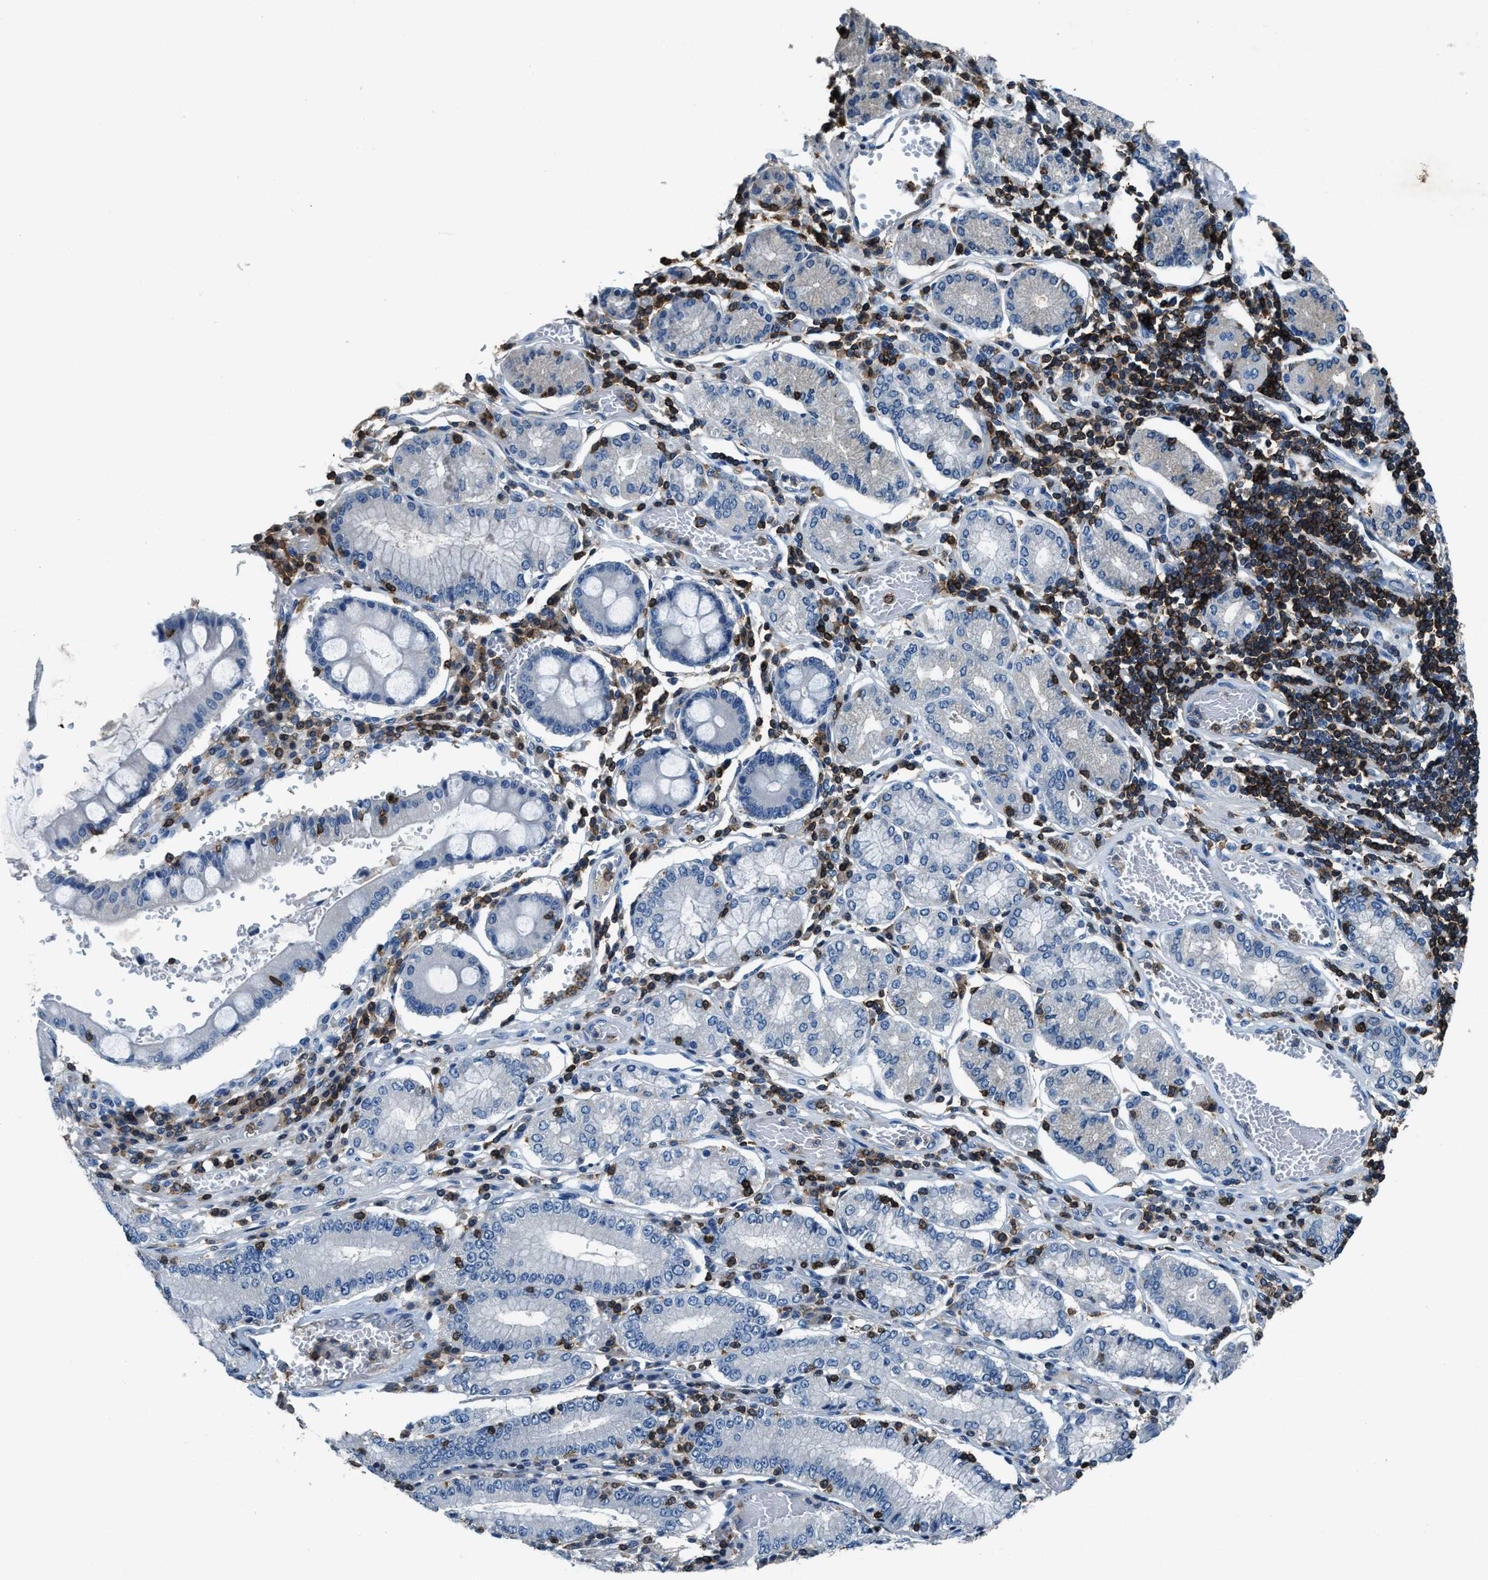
{"staining": {"intensity": "negative", "quantity": "none", "location": "none"}, "tissue": "stomach cancer", "cell_type": "Tumor cells", "image_type": "cancer", "snomed": [{"axis": "morphology", "description": "Adenocarcinoma, NOS"}, {"axis": "topography", "description": "Stomach"}], "caption": "This is a image of immunohistochemistry staining of stomach cancer, which shows no positivity in tumor cells.", "gene": "MYO1G", "patient": {"sex": "female", "age": 73}}